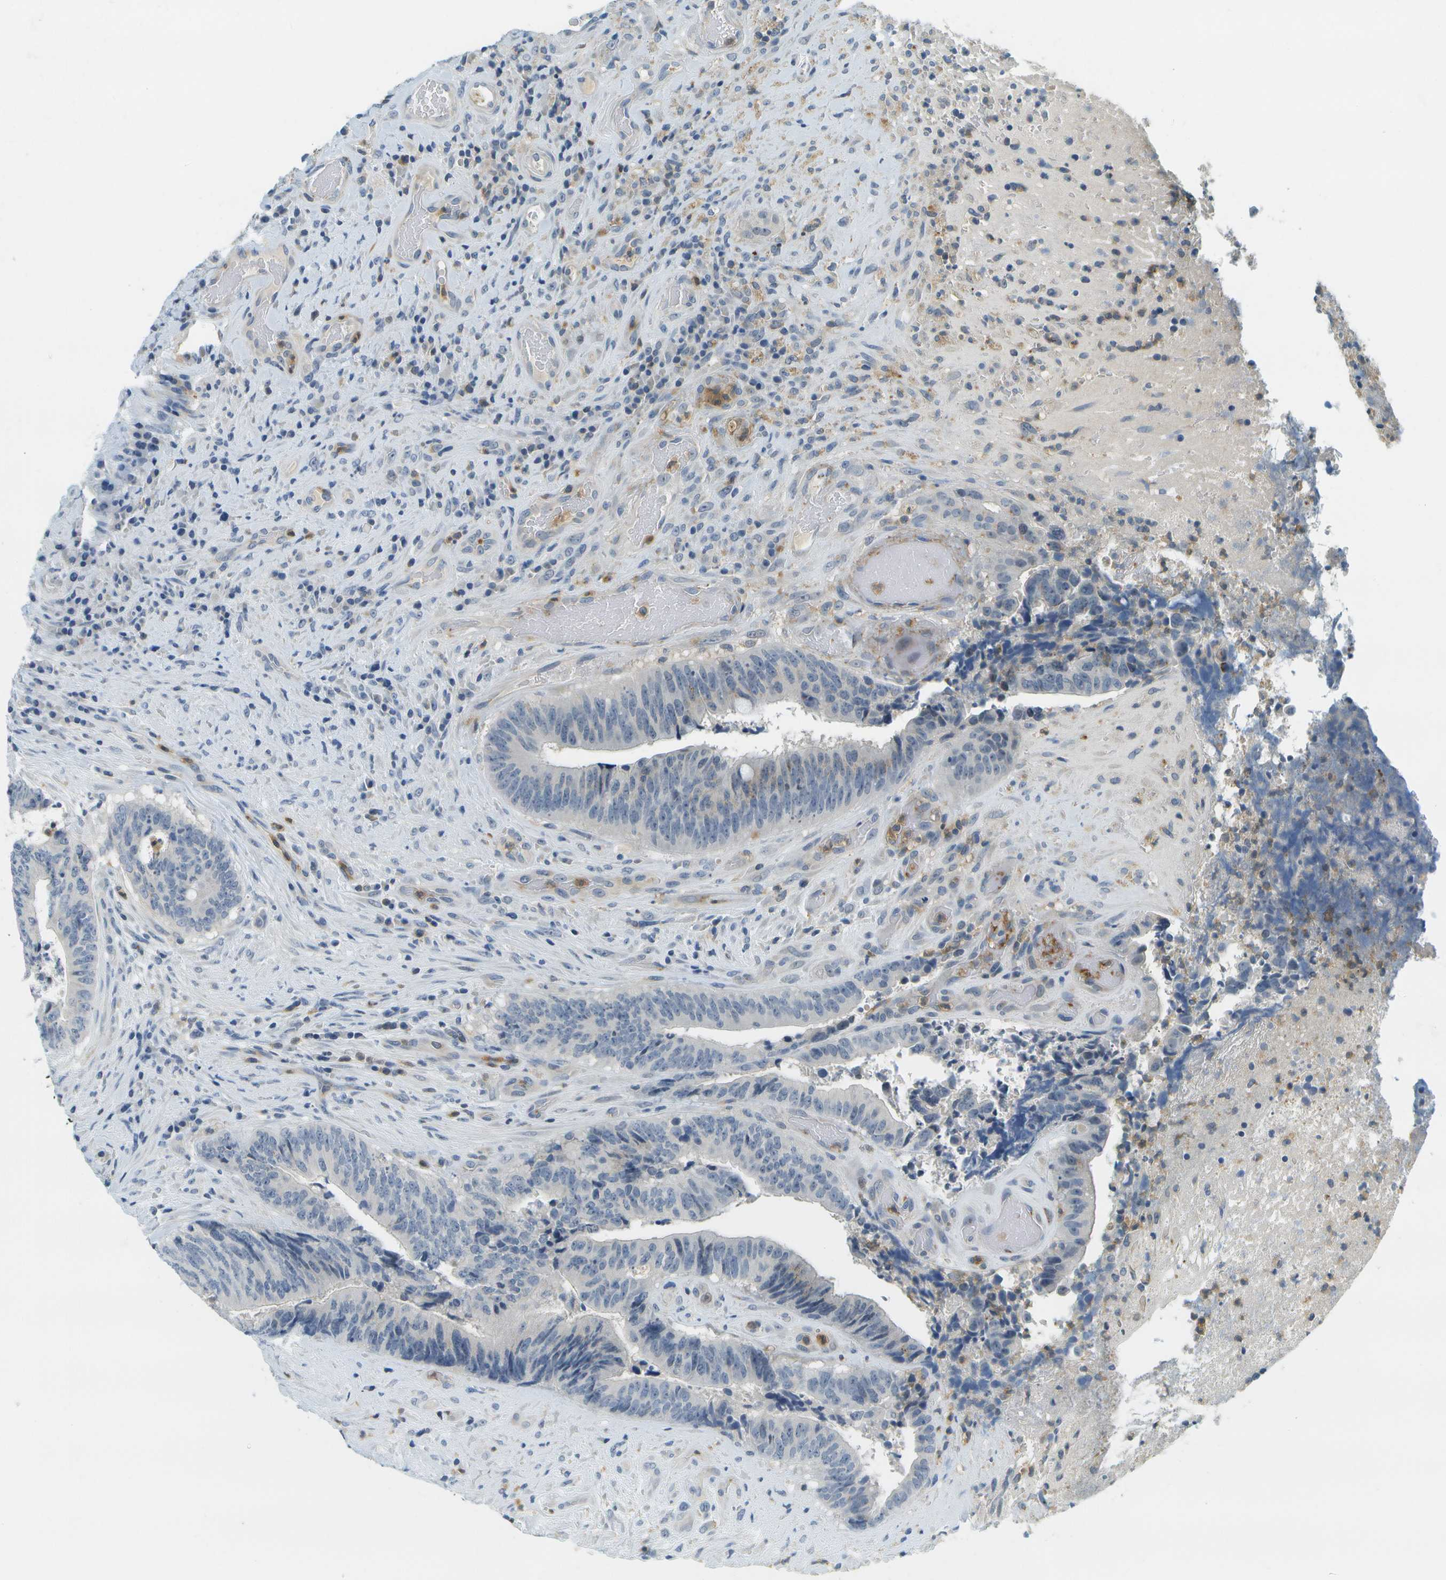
{"staining": {"intensity": "negative", "quantity": "none", "location": "none"}, "tissue": "colorectal cancer", "cell_type": "Tumor cells", "image_type": "cancer", "snomed": [{"axis": "morphology", "description": "Adenocarcinoma, NOS"}, {"axis": "topography", "description": "Rectum"}], "caption": "Immunohistochemistry (IHC) of colorectal adenocarcinoma demonstrates no positivity in tumor cells.", "gene": "RASGRP2", "patient": {"sex": "male", "age": 72}}